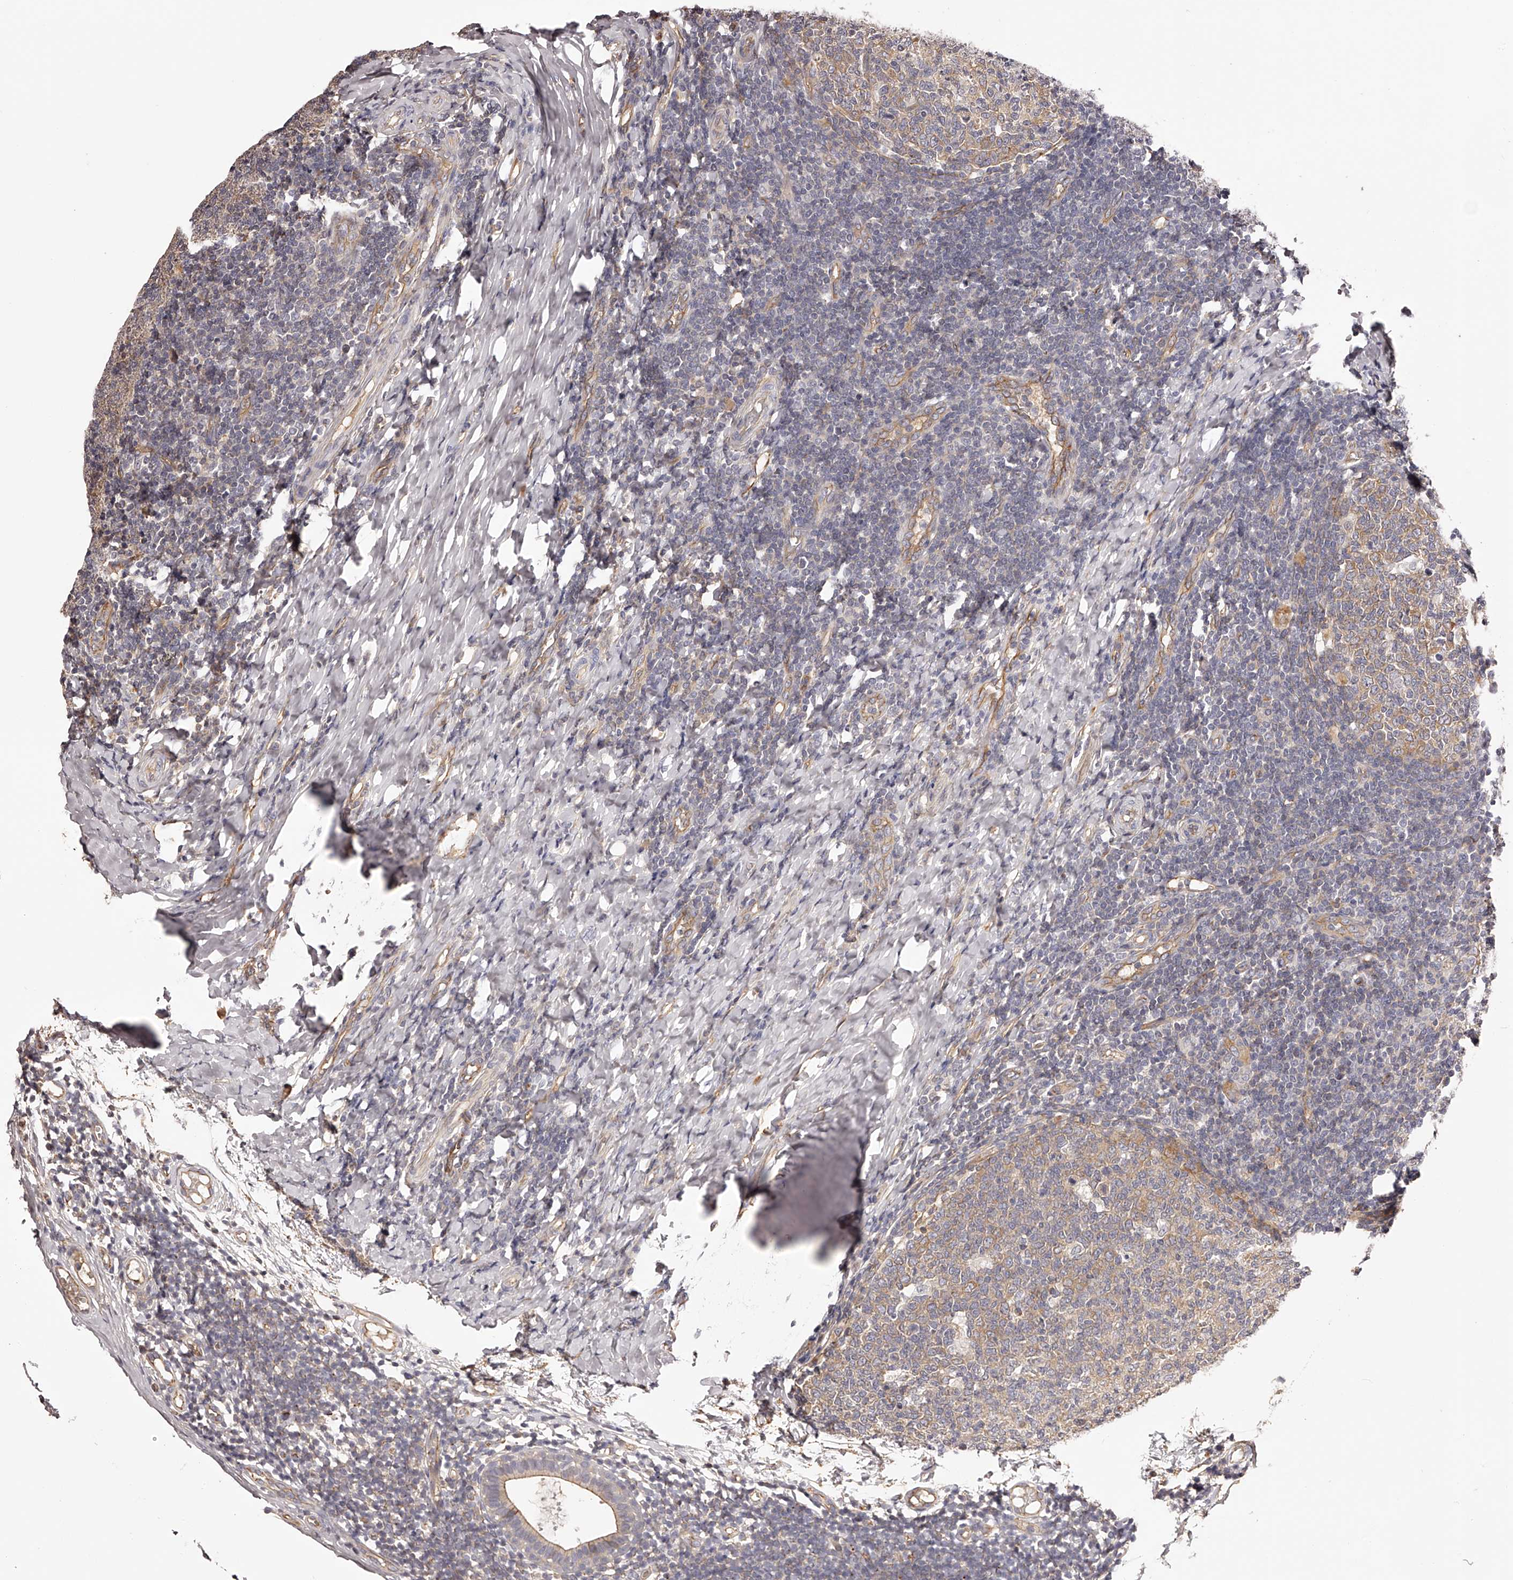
{"staining": {"intensity": "moderate", "quantity": "<25%", "location": "cytoplasmic/membranous"}, "tissue": "tonsil", "cell_type": "Germinal center cells", "image_type": "normal", "snomed": [{"axis": "morphology", "description": "Normal tissue, NOS"}, {"axis": "topography", "description": "Tonsil"}], "caption": "About <25% of germinal center cells in benign tonsil exhibit moderate cytoplasmic/membranous protein positivity as visualized by brown immunohistochemical staining.", "gene": "LTV1", "patient": {"sex": "female", "age": 19}}